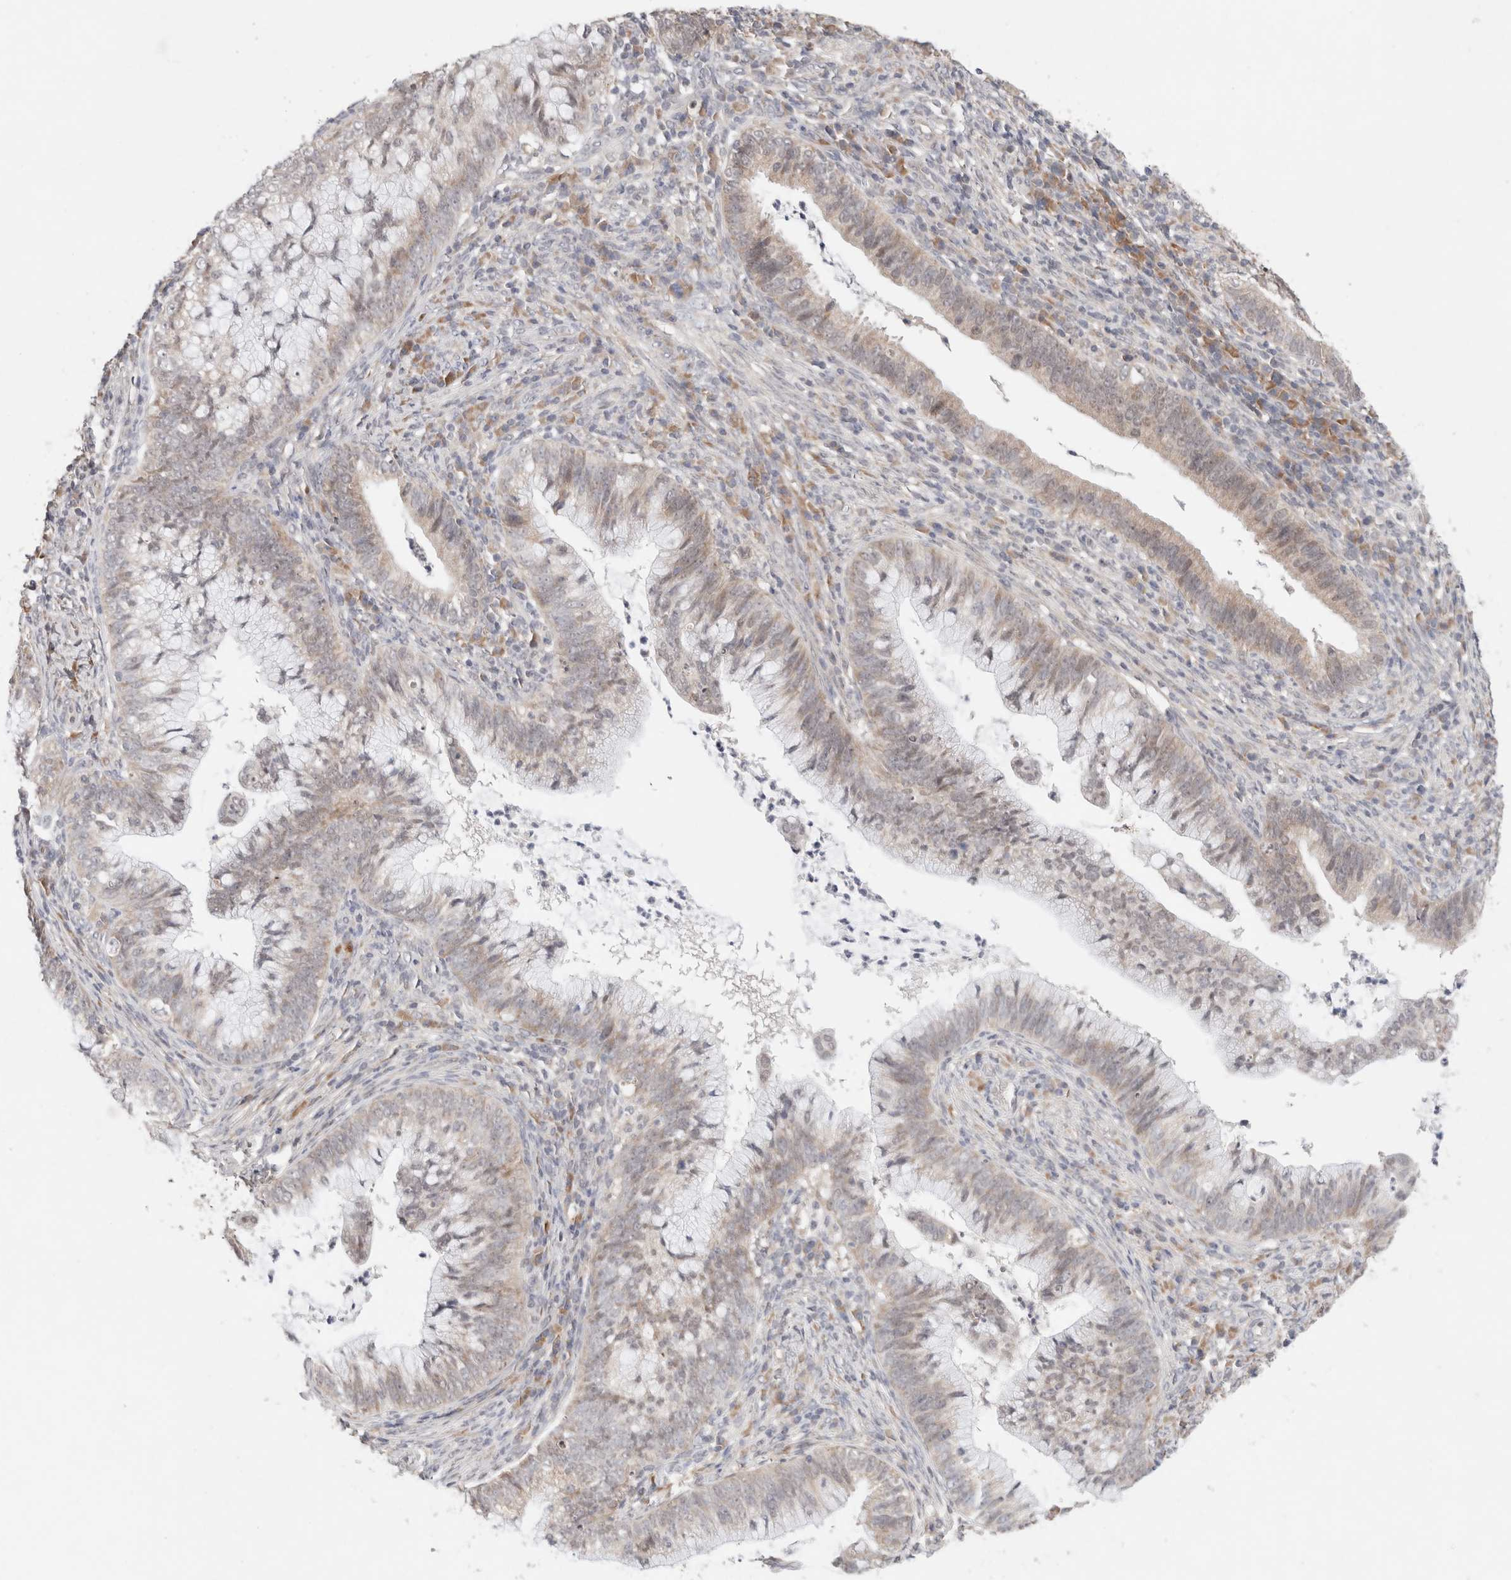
{"staining": {"intensity": "weak", "quantity": "<25%", "location": "cytoplasmic/membranous"}, "tissue": "cervical cancer", "cell_type": "Tumor cells", "image_type": "cancer", "snomed": [{"axis": "morphology", "description": "Adenocarcinoma, NOS"}, {"axis": "topography", "description": "Cervix"}], "caption": "Cervical adenocarcinoma was stained to show a protein in brown. There is no significant positivity in tumor cells.", "gene": "ERI3", "patient": {"sex": "female", "age": 36}}